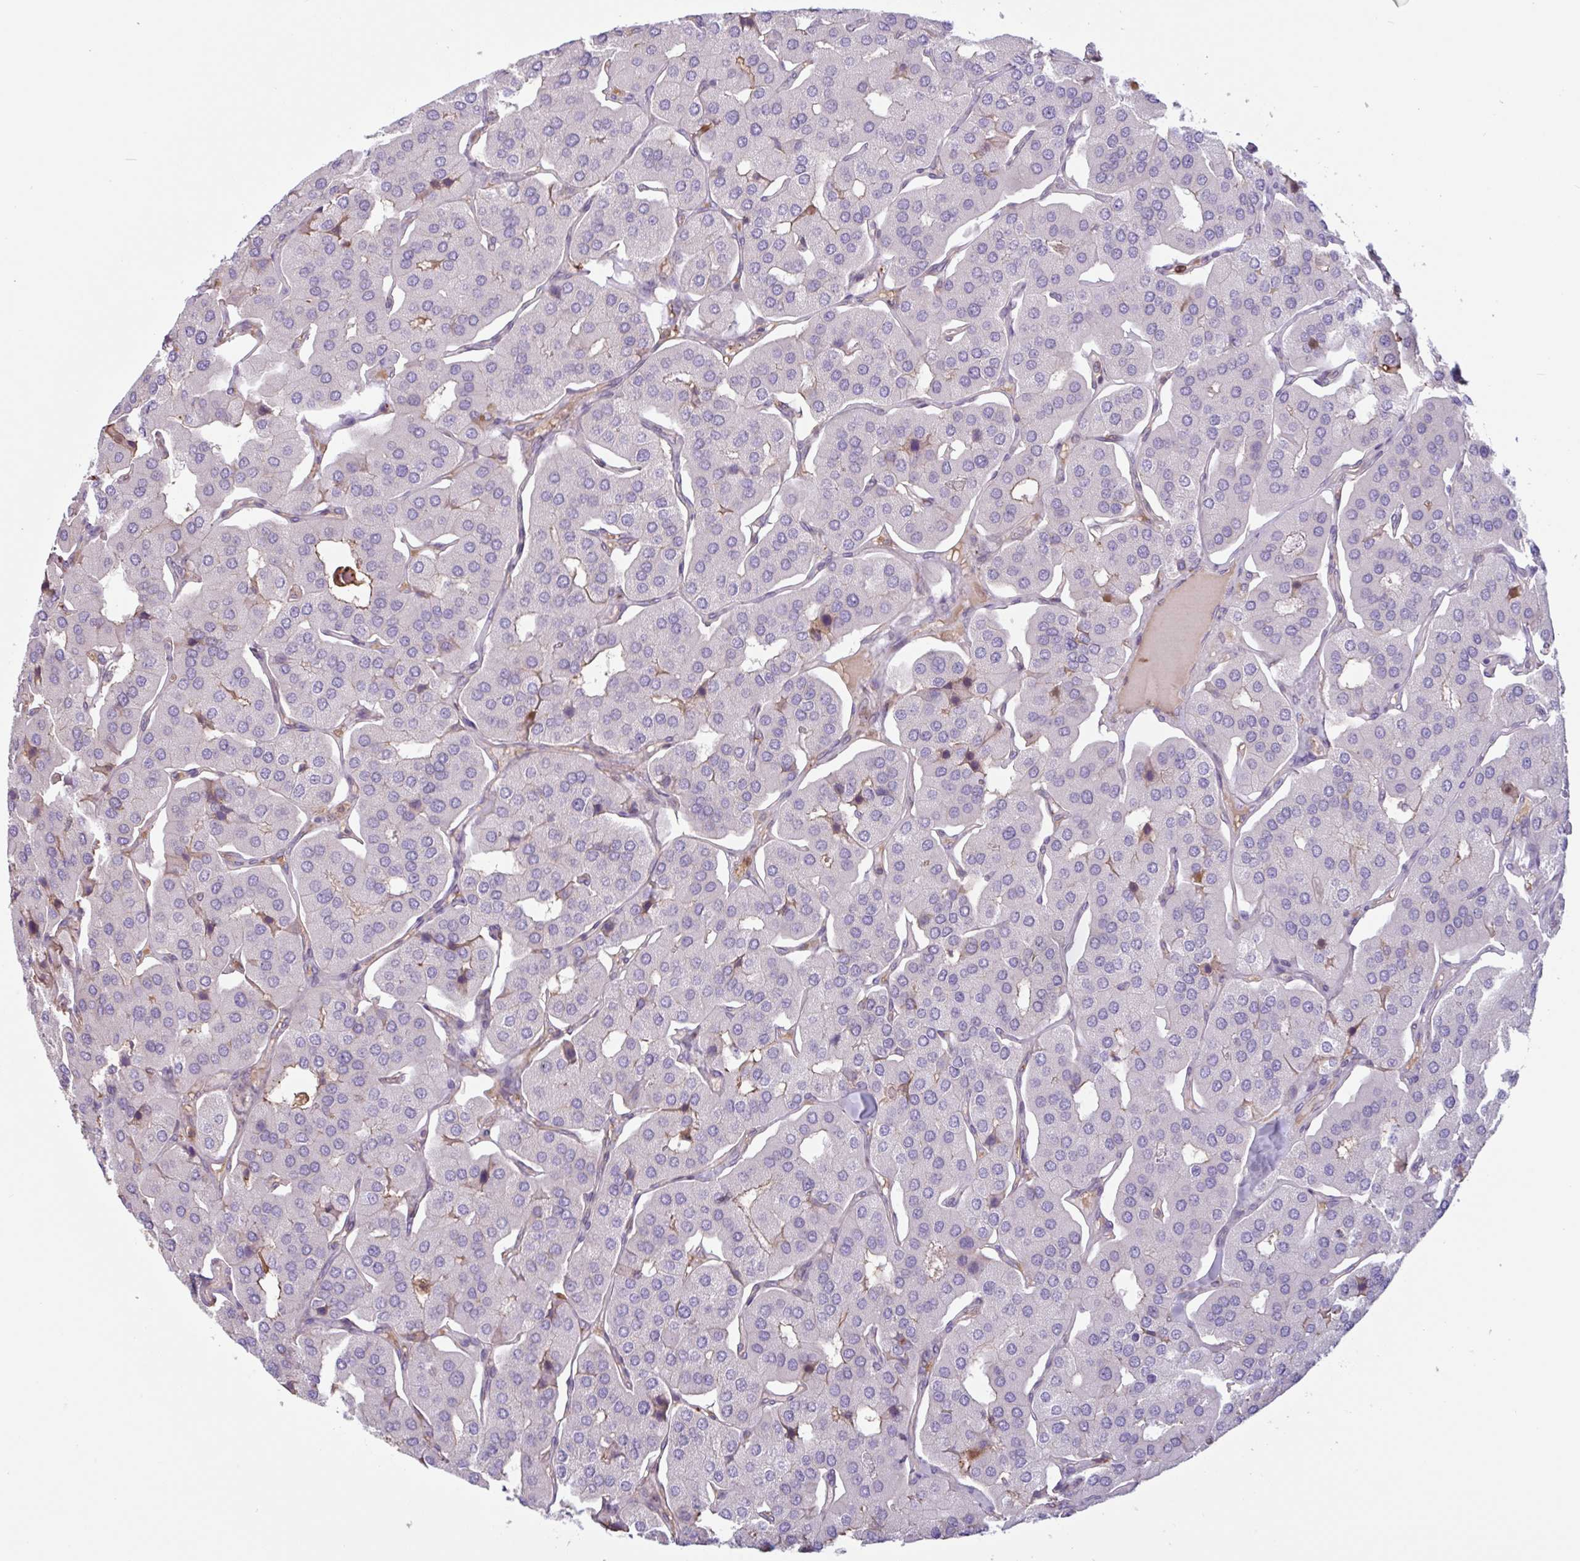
{"staining": {"intensity": "negative", "quantity": "none", "location": "none"}, "tissue": "parathyroid gland", "cell_type": "Glandular cells", "image_type": "normal", "snomed": [{"axis": "morphology", "description": "Normal tissue, NOS"}, {"axis": "morphology", "description": "Adenoma, NOS"}, {"axis": "topography", "description": "Parathyroid gland"}], "caption": "IHC photomicrograph of unremarkable parathyroid gland: human parathyroid gland stained with DAB (3,3'-diaminobenzidine) reveals no significant protein expression in glandular cells.", "gene": "TAF1D", "patient": {"sex": "female", "age": 86}}